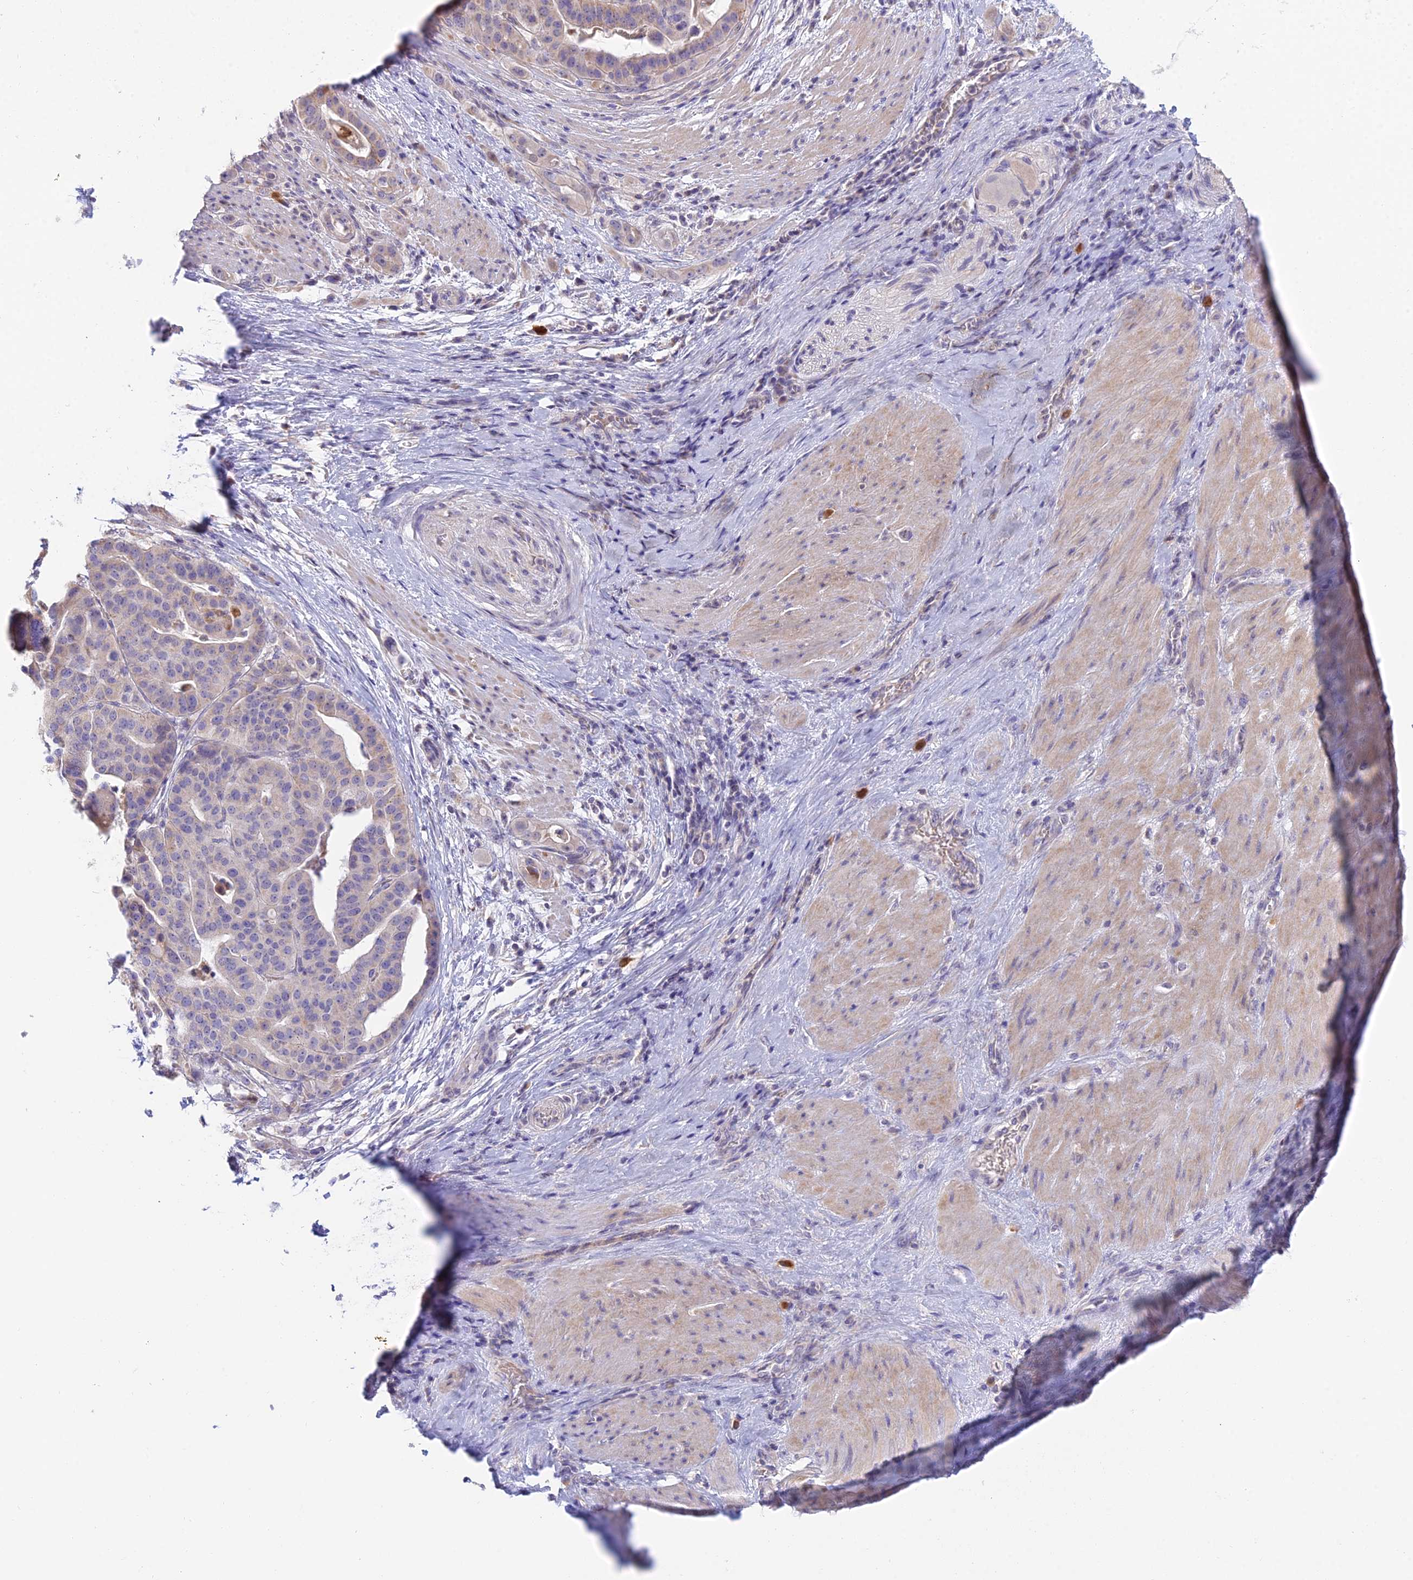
{"staining": {"intensity": "weak", "quantity": "25%-75%", "location": "cytoplasmic/membranous"}, "tissue": "stomach cancer", "cell_type": "Tumor cells", "image_type": "cancer", "snomed": [{"axis": "morphology", "description": "Adenocarcinoma, NOS"}, {"axis": "topography", "description": "Stomach"}], "caption": "Brown immunohistochemical staining in human adenocarcinoma (stomach) demonstrates weak cytoplasmic/membranous expression in about 25%-75% of tumor cells. (DAB (3,3'-diaminobenzidine) IHC with brightfield microscopy, high magnification).", "gene": "CFAP206", "patient": {"sex": "male", "age": 48}}